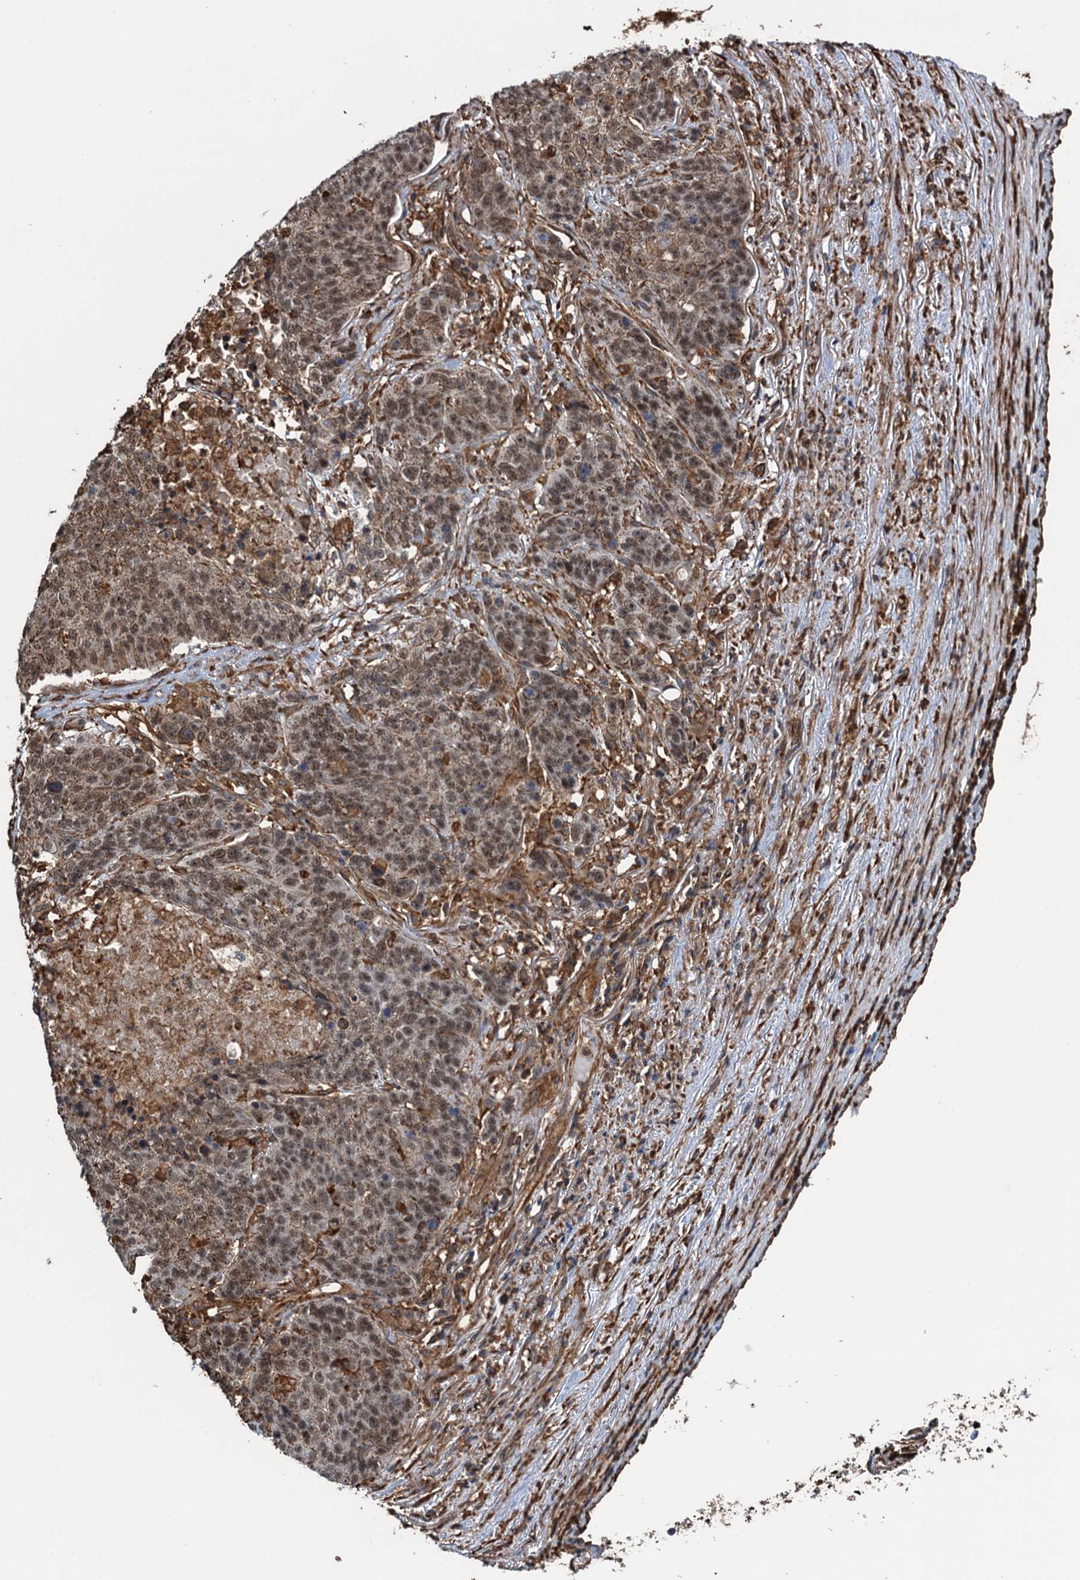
{"staining": {"intensity": "moderate", "quantity": "25%-75%", "location": "nuclear"}, "tissue": "lung cancer", "cell_type": "Tumor cells", "image_type": "cancer", "snomed": [{"axis": "morphology", "description": "Normal tissue, NOS"}, {"axis": "morphology", "description": "Squamous cell carcinoma, NOS"}, {"axis": "topography", "description": "Lymph node"}, {"axis": "topography", "description": "Lung"}], "caption": "The photomicrograph displays staining of lung squamous cell carcinoma, revealing moderate nuclear protein staining (brown color) within tumor cells. (Stains: DAB in brown, nuclei in blue, Microscopy: brightfield microscopy at high magnification).", "gene": "WHAMM", "patient": {"sex": "male", "age": 66}}